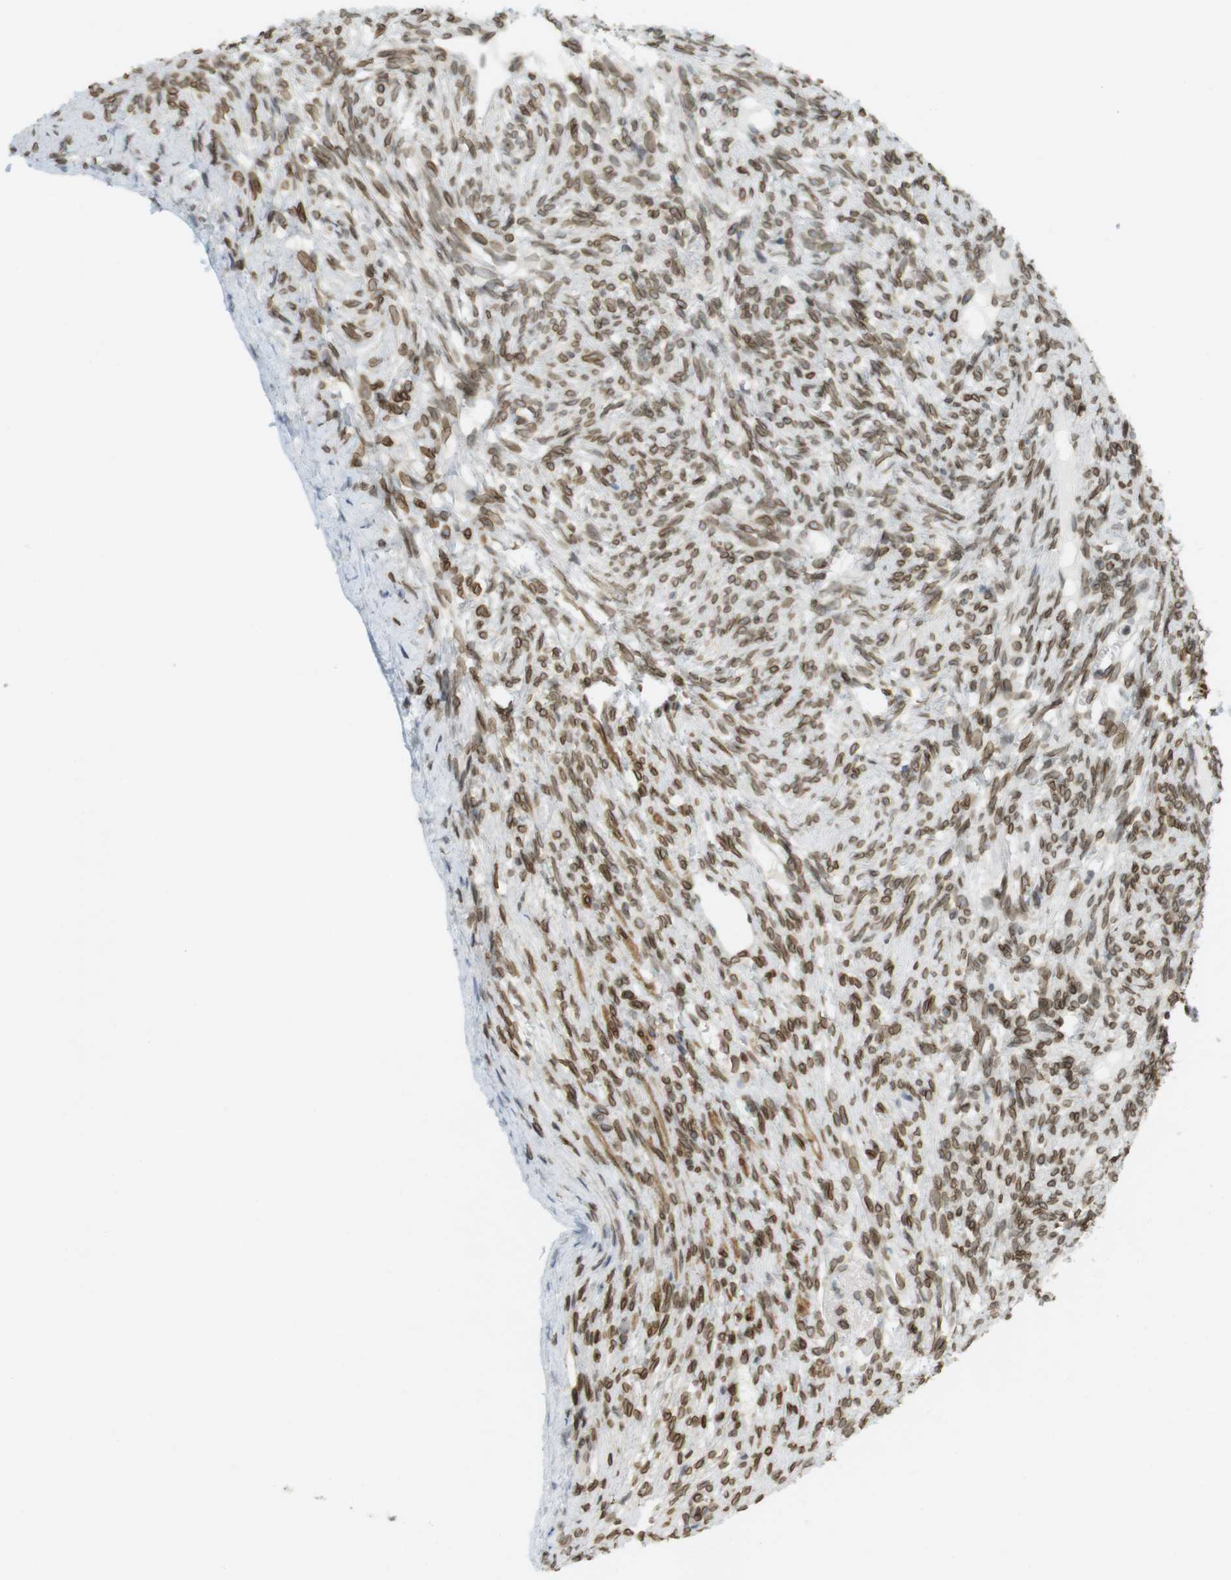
{"staining": {"intensity": "moderate", "quantity": ">75%", "location": "cytoplasmic/membranous,nuclear"}, "tissue": "ovary", "cell_type": "Follicle cells", "image_type": "normal", "snomed": [{"axis": "morphology", "description": "Normal tissue, NOS"}, {"axis": "topography", "description": "Ovary"}], "caption": "This histopathology image demonstrates unremarkable ovary stained with IHC to label a protein in brown. The cytoplasmic/membranous,nuclear of follicle cells show moderate positivity for the protein. Nuclei are counter-stained blue.", "gene": "ARL6IP6", "patient": {"sex": "female", "age": 33}}